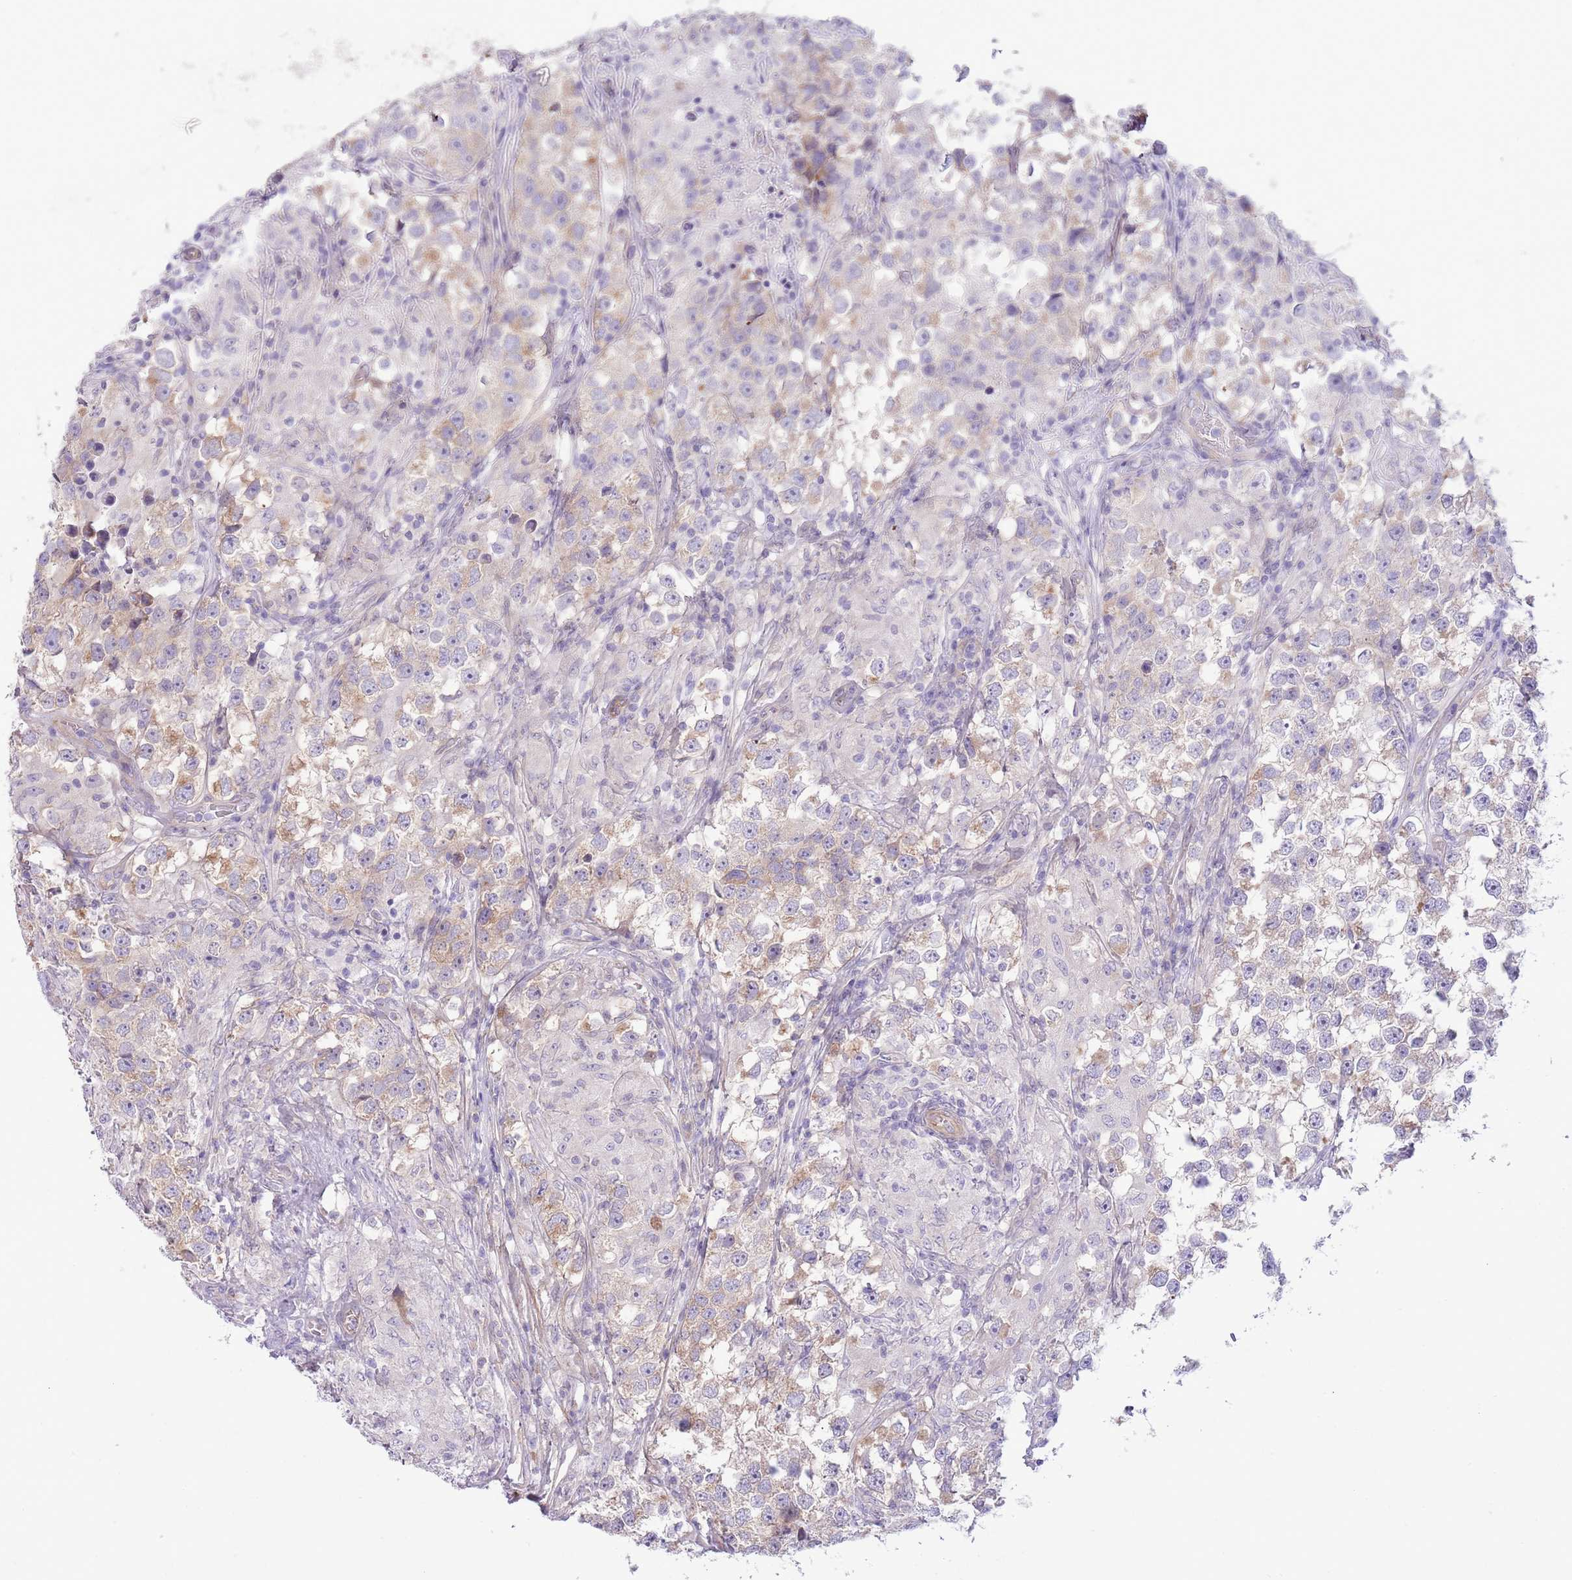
{"staining": {"intensity": "weak", "quantity": "<25%", "location": "cytoplasmic/membranous"}, "tissue": "testis cancer", "cell_type": "Tumor cells", "image_type": "cancer", "snomed": [{"axis": "morphology", "description": "Seminoma, NOS"}, {"axis": "topography", "description": "Testis"}], "caption": "Testis seminoma was stained to show a protein in brown. There is no significant expression in tumor cells. Nuclei are stained in blue.", "gene": "ZC4H2", "patient": {"sex": "male", "age": 46}}